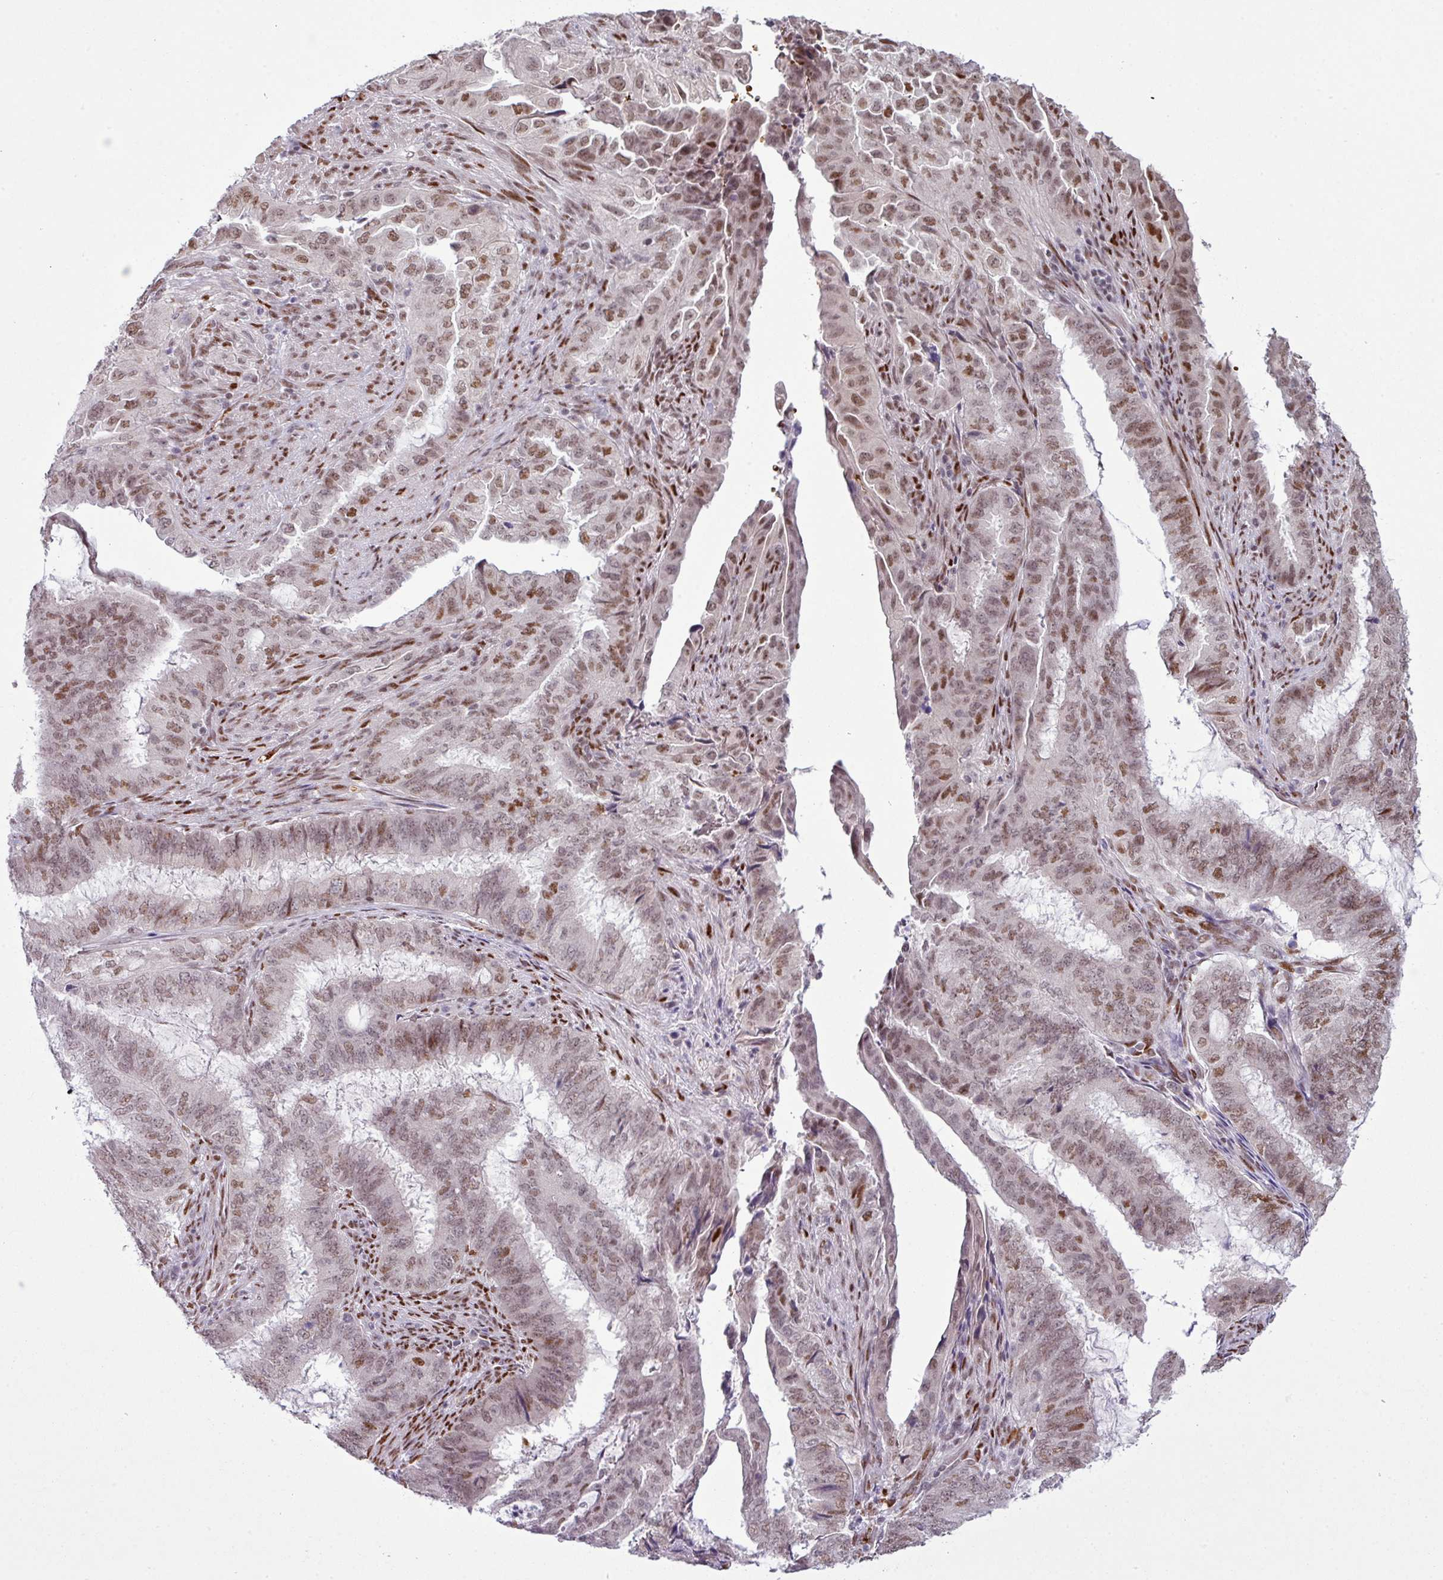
{"staining": {"intensity": "moderate", "quantity": "25%-75%", "location": "nuclear"}, "tissue": "endometrial cancer", "cell_type": "Tumor cells", "image_type": "cancer", "snomed": [{"axis": "morphology", "description": "Adenocarcinoma, NOS"}, {"axis": "topography", "description": "Endometrium"}], "caption": "Endometrial cancer stained with a protein marker shows moderate staining in tumor cells.", "gene": "PRDM5", "patient": {"sex": "female", "age": 51}}